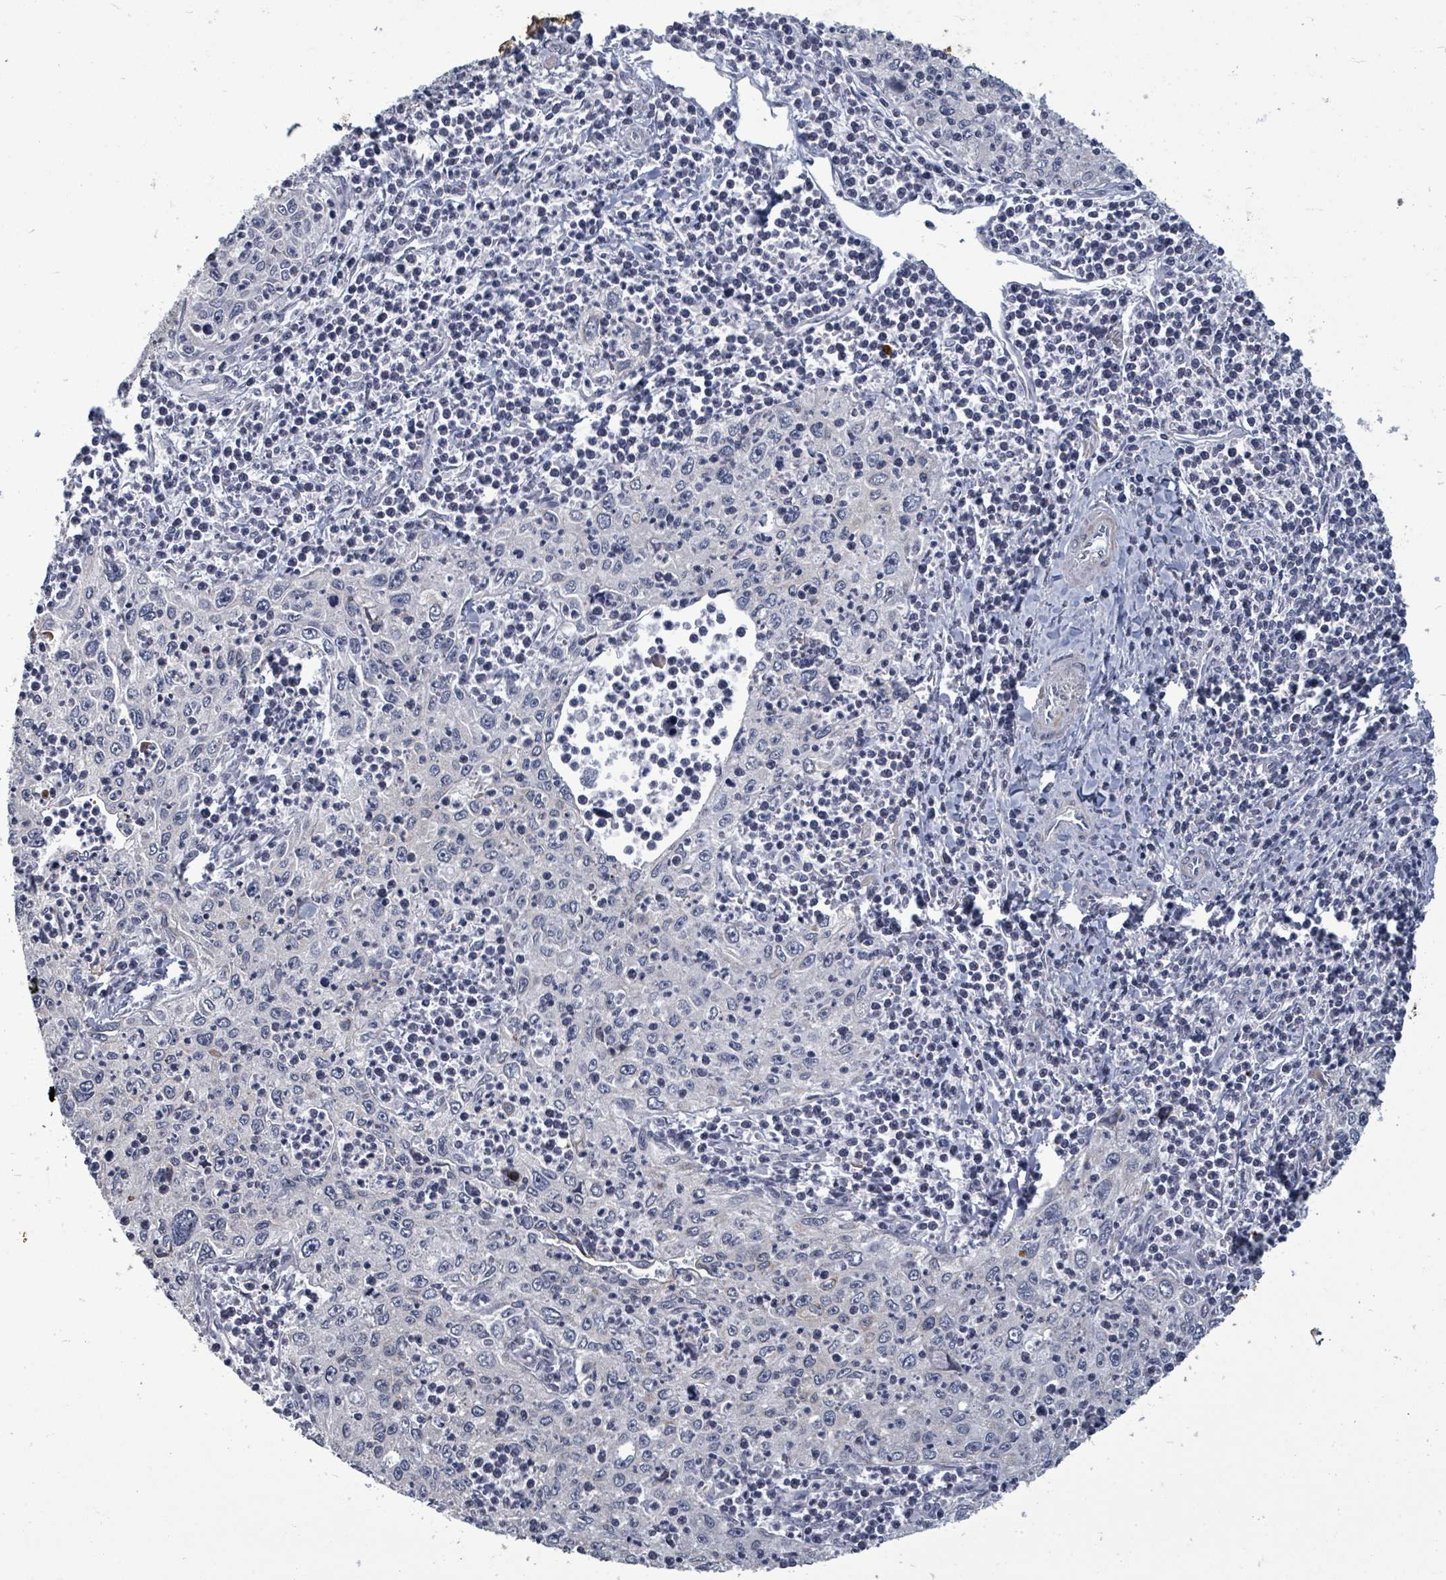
{"staining": {"intensity": "negative", "quantity": "none", "location": "none"}, "tissue": "cervical cancer", "cell_type": "Tumor cells", "image_type": "cancer", "snomed": [{"axis": "morphology", "description": "Squamous cell carcinoma, NOS"}, {"axis": "topography", "description": "Cervix"}], "caption": "DAB (3,3'-diaminobenzidine) immunohistochemical staining of cervical squamous cell carcinoma demonstrates no significant positivity in tumor cells.", "gene": "PTPN20", "patient": {"sex": "female", "age": 30}}